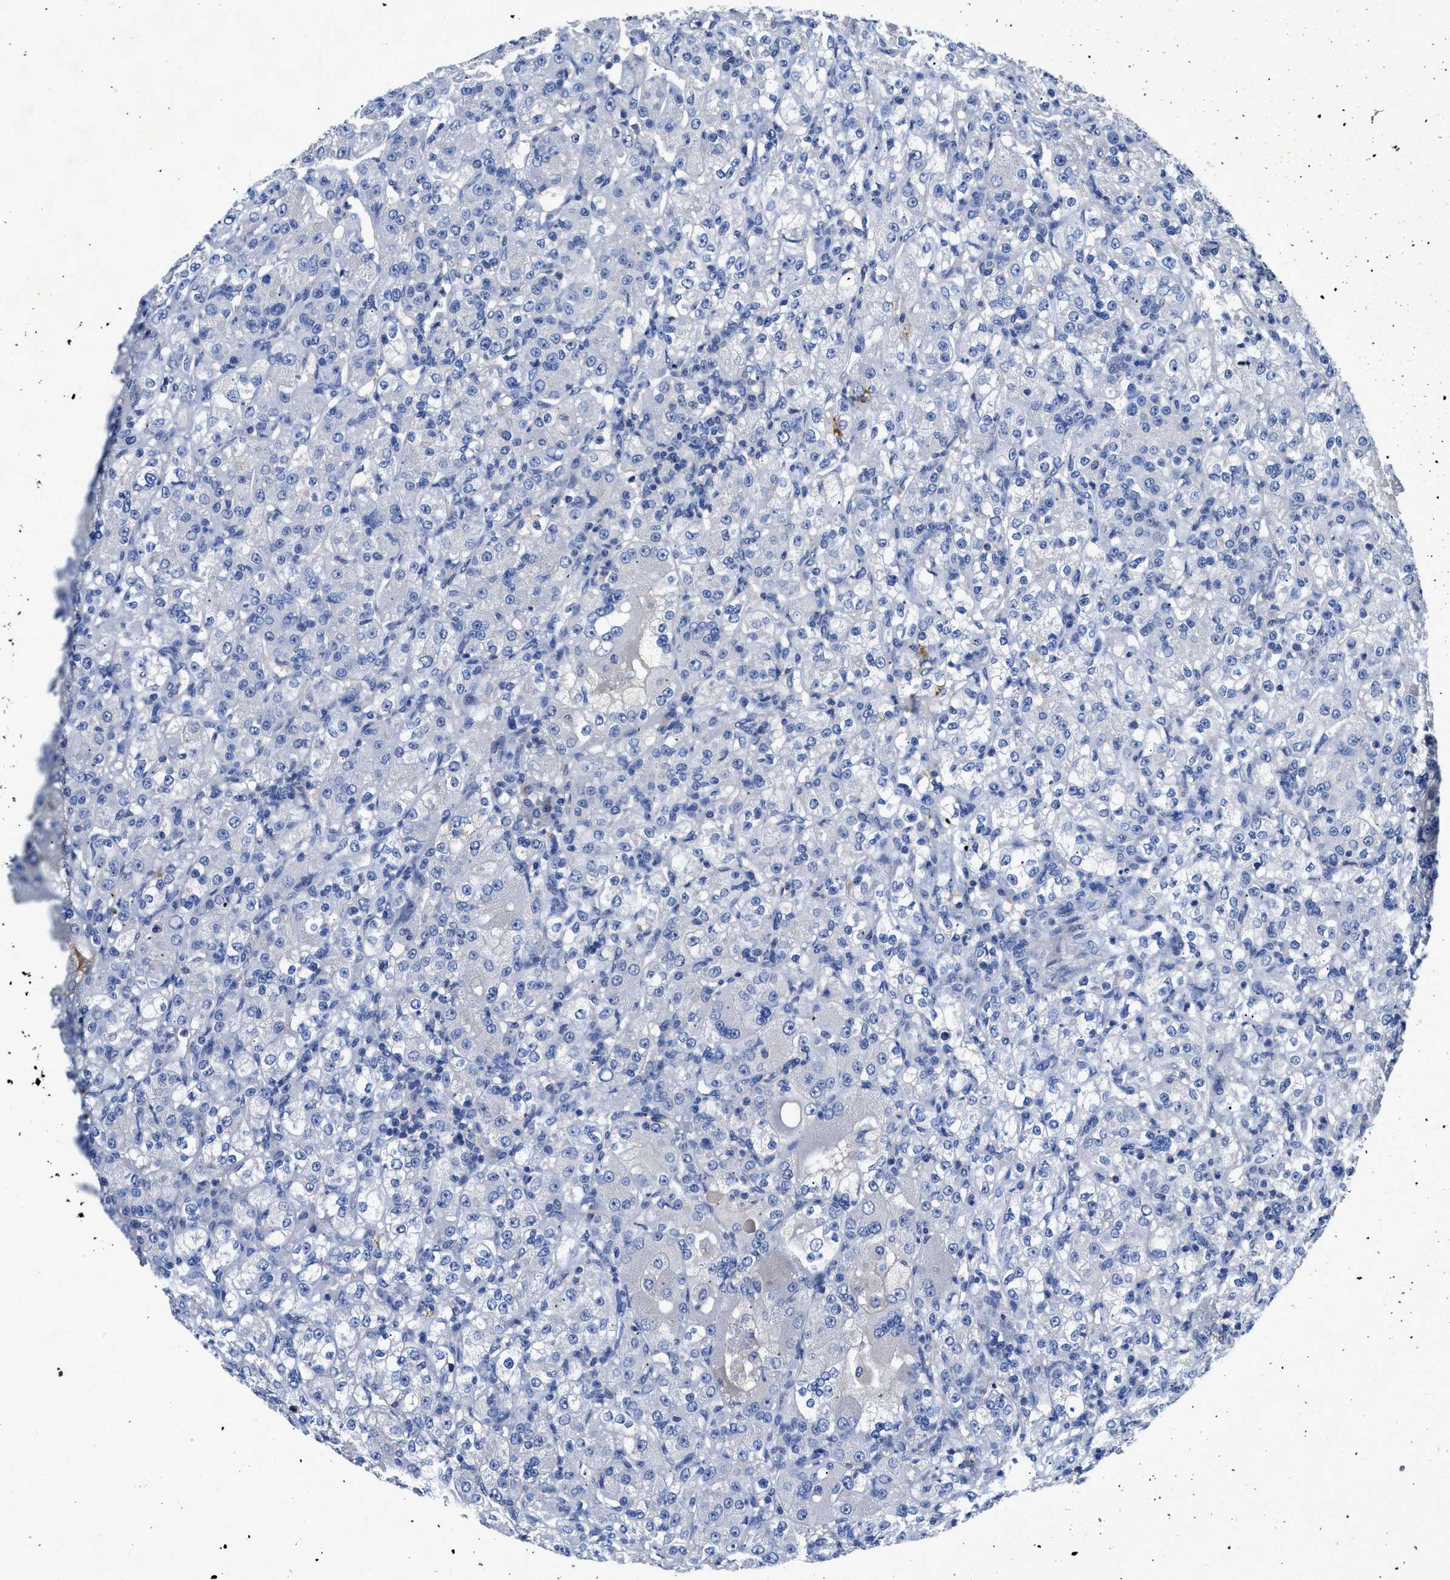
{"staining": {"intensity": "negative", "quantity": "none", "location": "none"}, "tissue": "renal cancer", "cell_type": "Tumor cells", "image_type": "cancer", "snomed": [{"axis": "morphology", "description": "Normal tissue, NOS"}, {"axis": "morphology", "description": "Adenocarcinoma, NOS"}, {"axis": "topography", "description": "Kidney"}], "caption": "The photomicrograph demonstrates no staining of tumor cells in adenocarcinoma (renal).", "gene": "SLC10A6", "patient": {"sex": "male", "age": 61}}